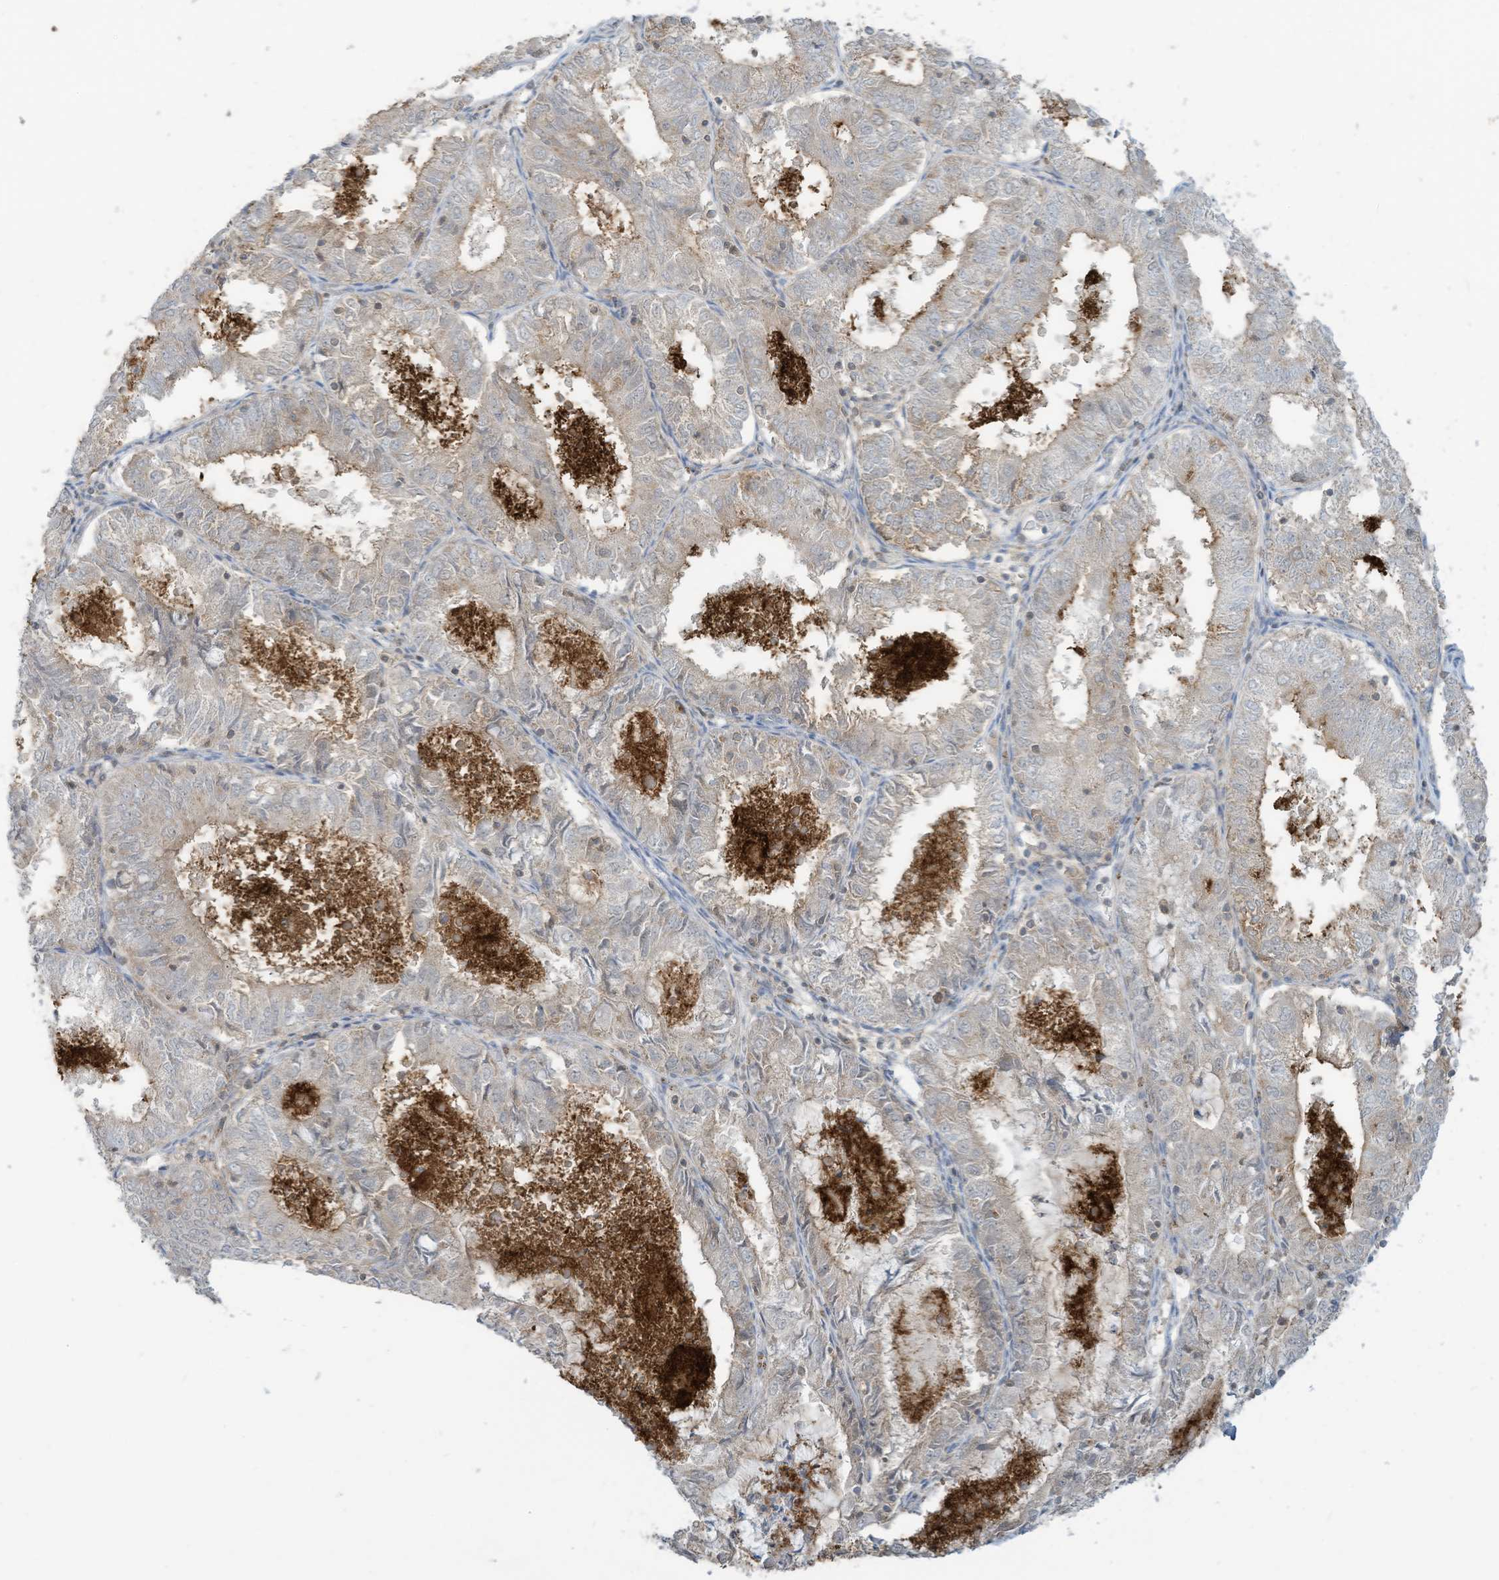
{"staining": {"intensity": "negative", "quantity": "none", "location": "none"}, "tissue": "endometrial cancer", "cell_type": "Tumor cells", "image_type": "cancer", "snomed": [{"axis": "morphology", "description": "Adenocarcinoma, NOS"}, {"axis": "topography", "description": "Endometrium"}], "caption": "Immunohistochemistry (IHC) image of neoplastic tissue: endometrial adenocarcinoma stained with DAB exhibits no significant protein expression in tumor cells.", "gene": "PARVG", "patient": {"sex": "female", "age": 57}}